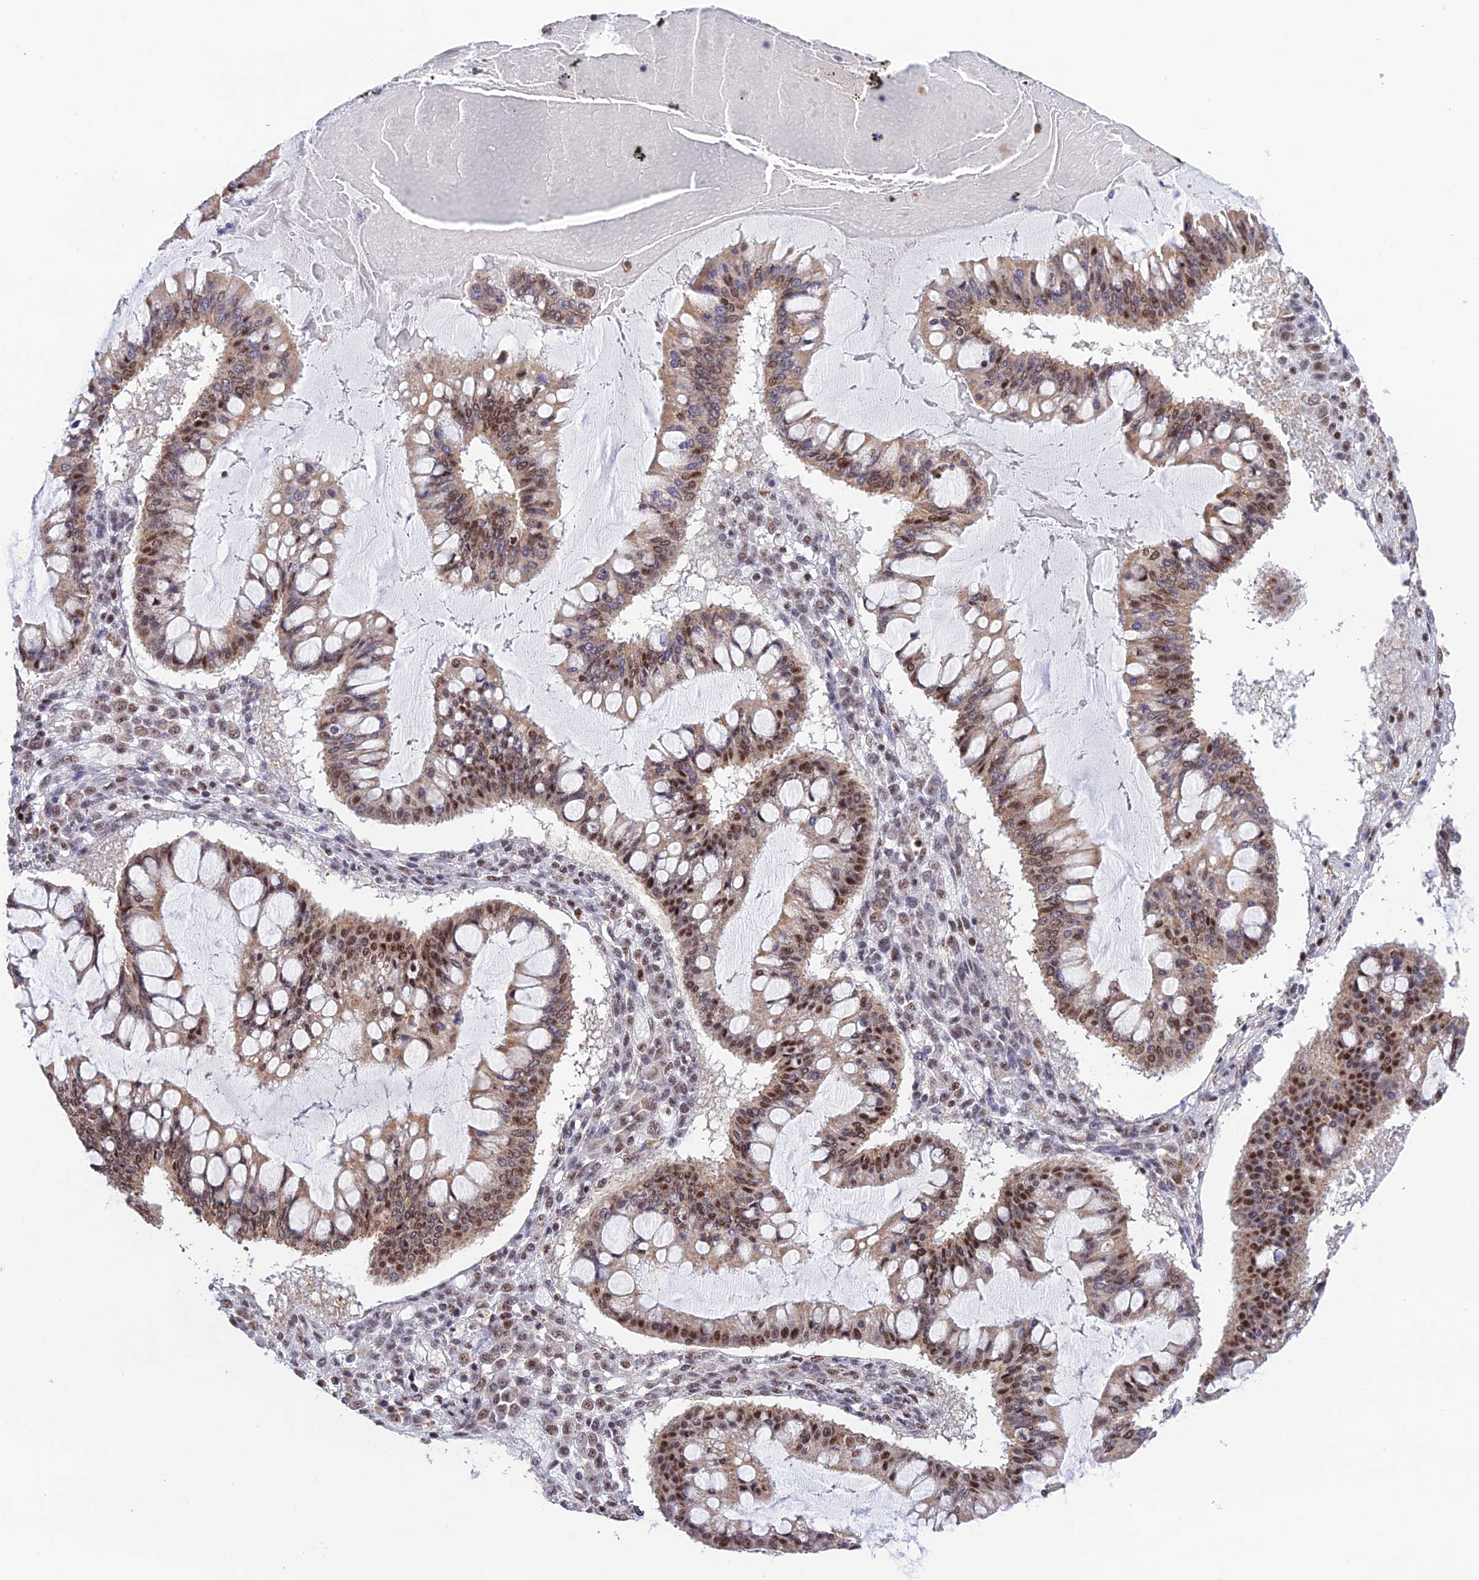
{"staining": {"intensity": "moderate", "quantity": "25%-75%", "location": "nuclear"}, "tissue": "ovarian cancer", "cell_type": "Tumor cells", "image_type": "cancer", "snomed": [{"axis": "morphology", "description": "Cystadenocarcinoma, mucinous, NOS"}, {"axis": "topography", "description": "Ovary"}], "caption": "Immunohistochemical staining of ovarian mucinous cystadenocarcinoma exhibits moderate nuclear protein positivity in about 25%-75% of tumor cells. (IHC, brightfield microscopy, high magnification).", "gene": "THOC7", "patient": {"sex": "female", "age": 73}}